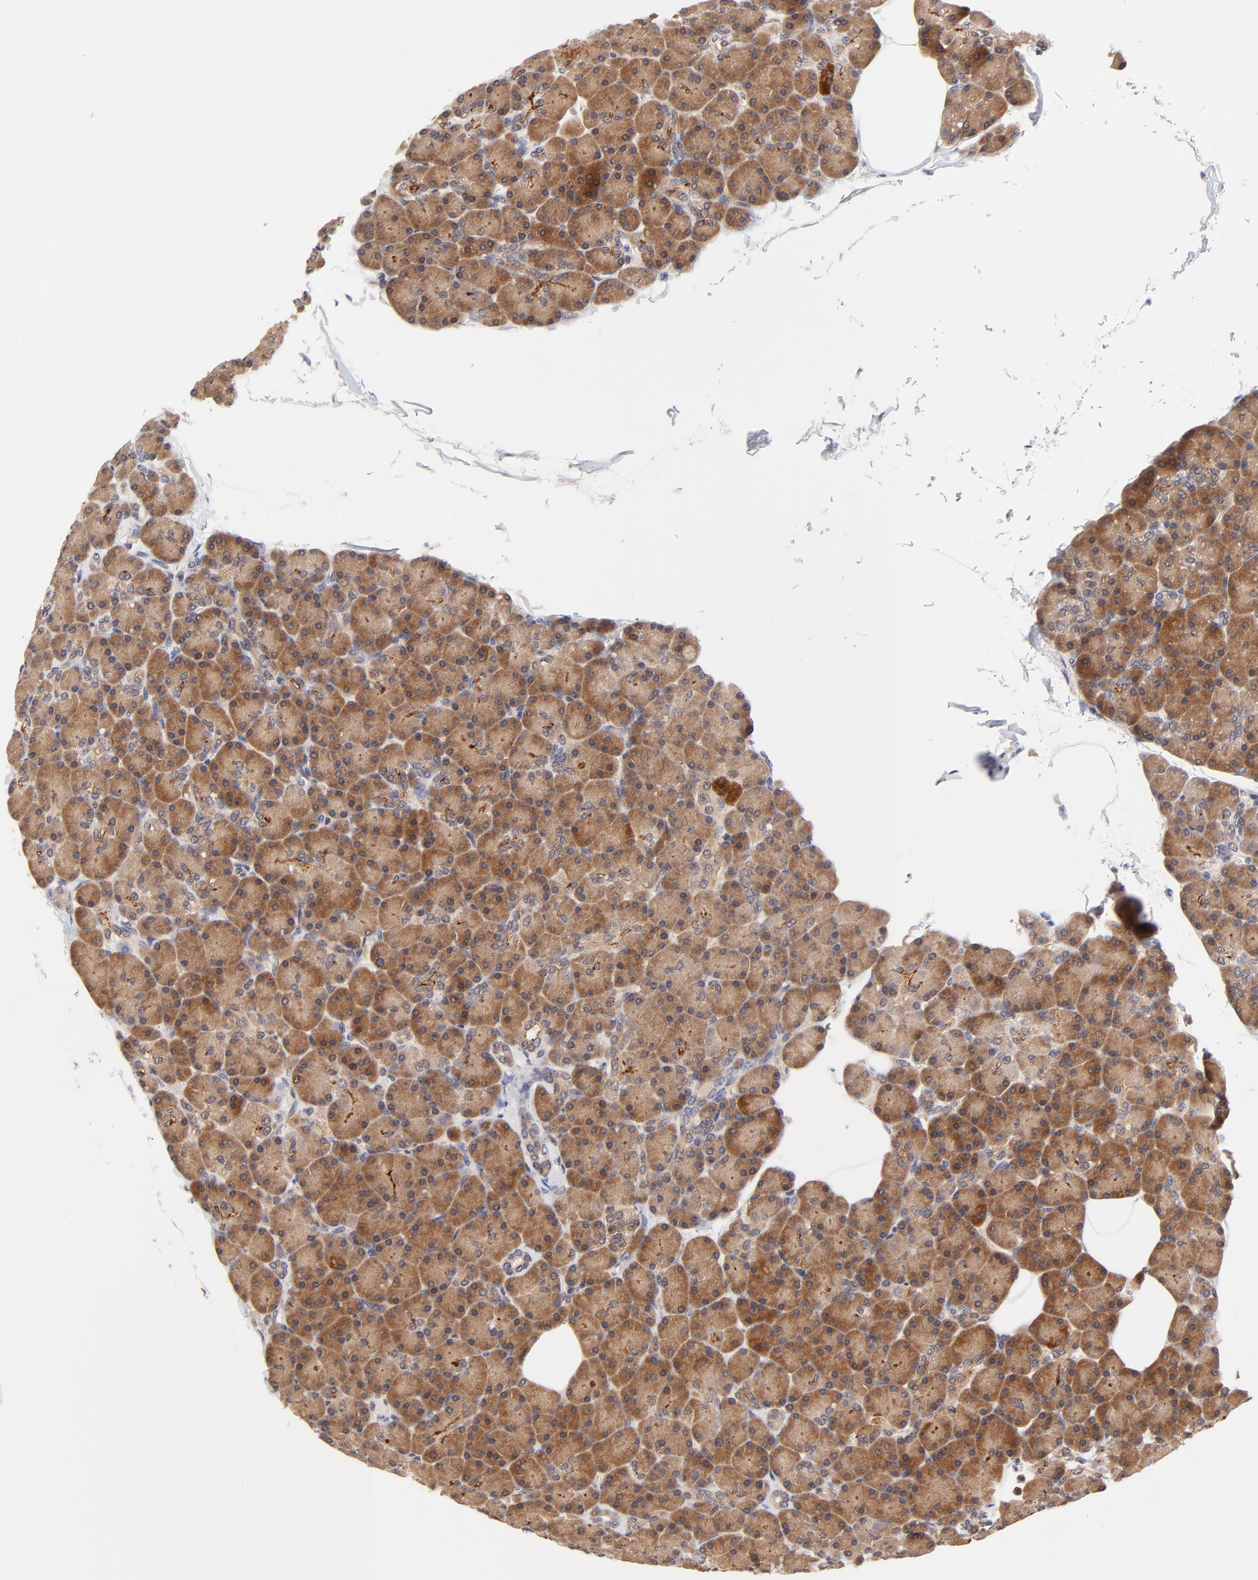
{"staining": {"intensity": "moderate", "quantity": ">75%", "location": "cytoplasmic/membranous"}, "tissue": "pancreas", "cell_type": "Exocrine glandular cells", "image_type": "normal", "snomed": [{"axis": "morphology", "description": "Normal tissue, NOS"}, {"axis": "topography", "description": "Pancreas"}], "caption": "Human pancreas stained for a protein (brown) exhibits moderate cytoplasmic/membranous positive expression in about >75% of exocrine glandular cells.", "gene": "TXNL1", "patient": {"sex": "female", "age": 43}}